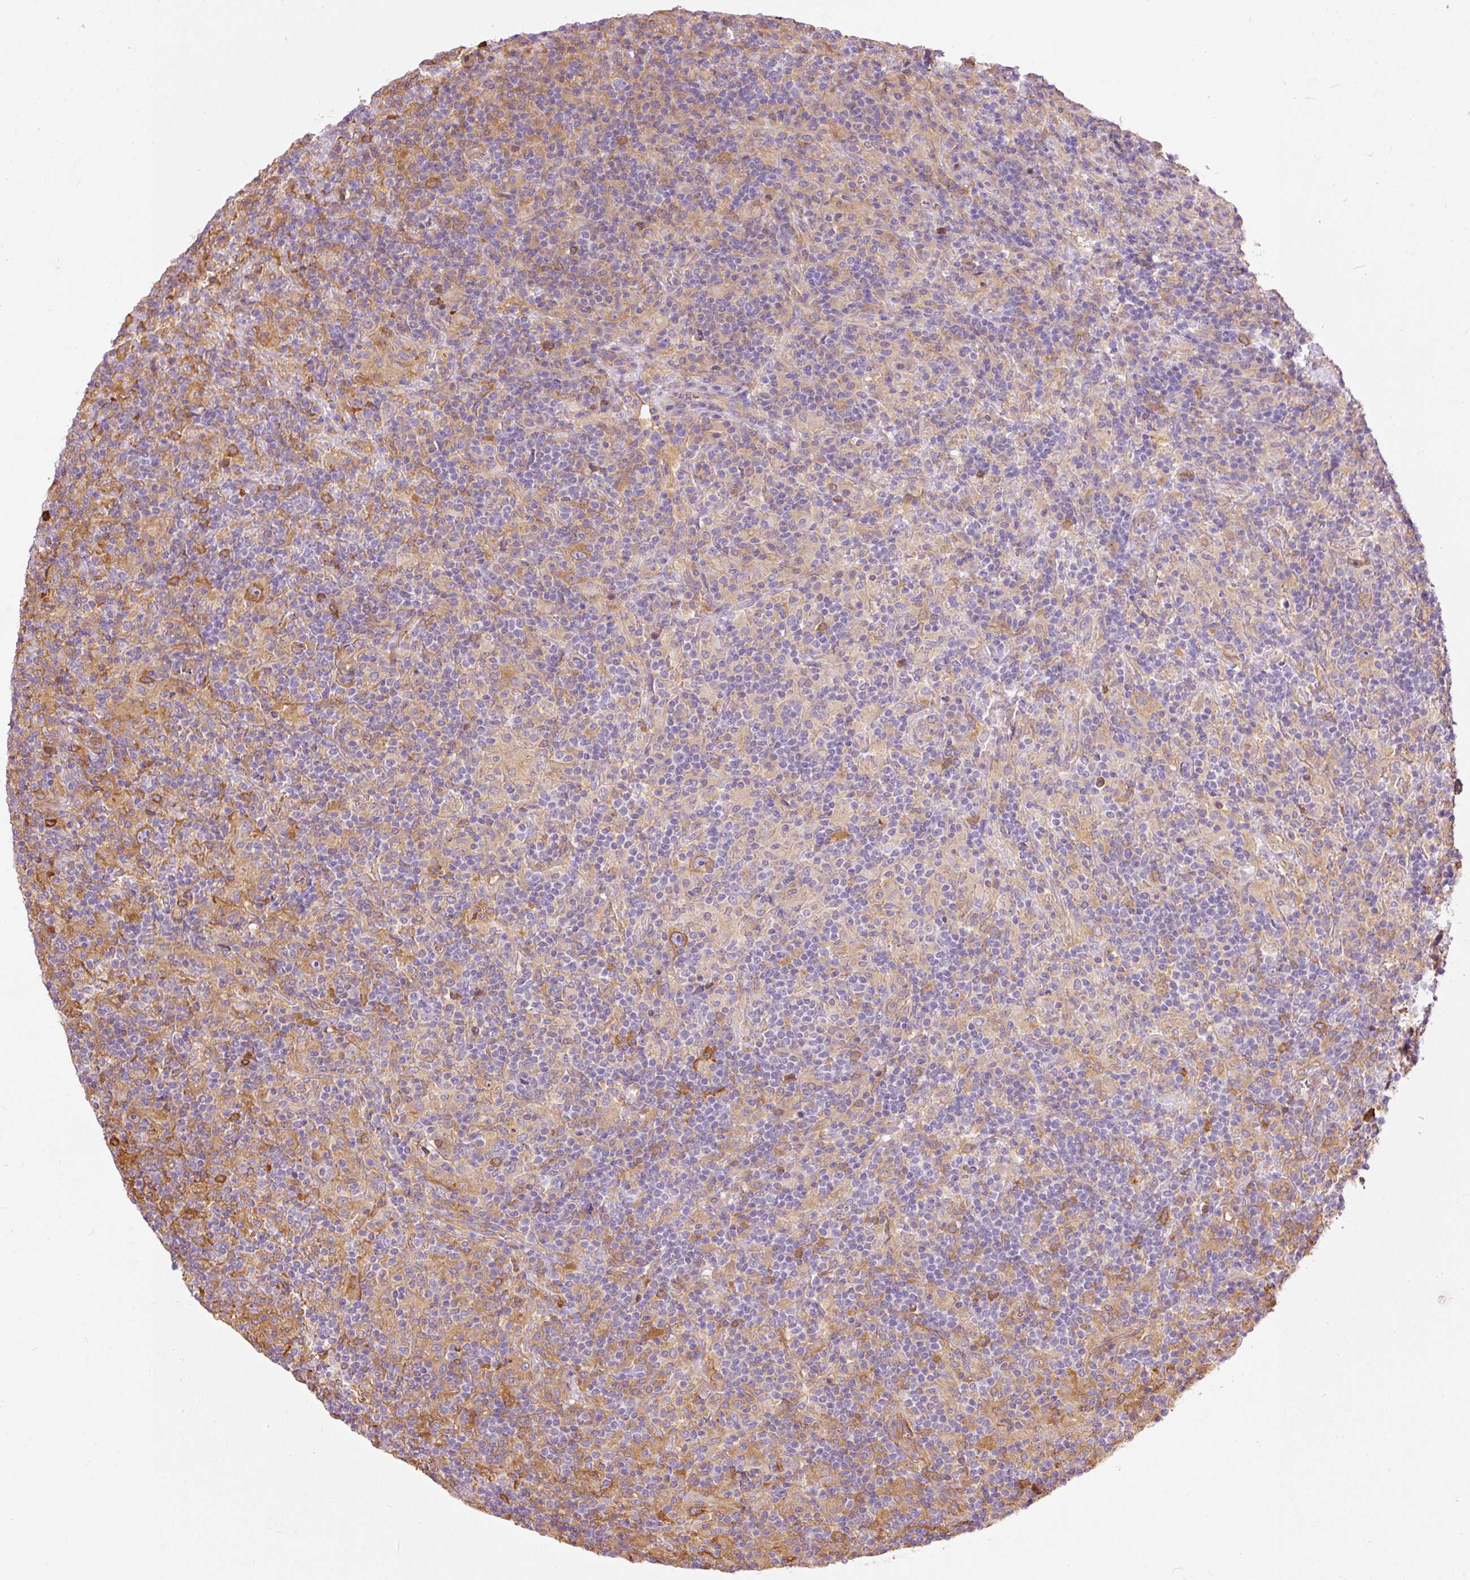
{"staining": {"intensity": "moderate", "quantity": ">75%", "location": "cytoplasmic/membranous"}, "tissue": "lymphoma", "cell_type": "Tumor cells", "image_type": "cancer", "snomed": [{"axis": "morphology", "description": "Hodgkin's disease, NOS"}, {"axis": "topography", "description": "Lymph node"}], "caption": "Protein expression analysis of human Hodgkin's disease reveals moderate cytoplasmic/membranous positivity in approximately >75% of tumor cells.", "gene": "IL10RB", "patient": {"sex": "male", "age": 70}}